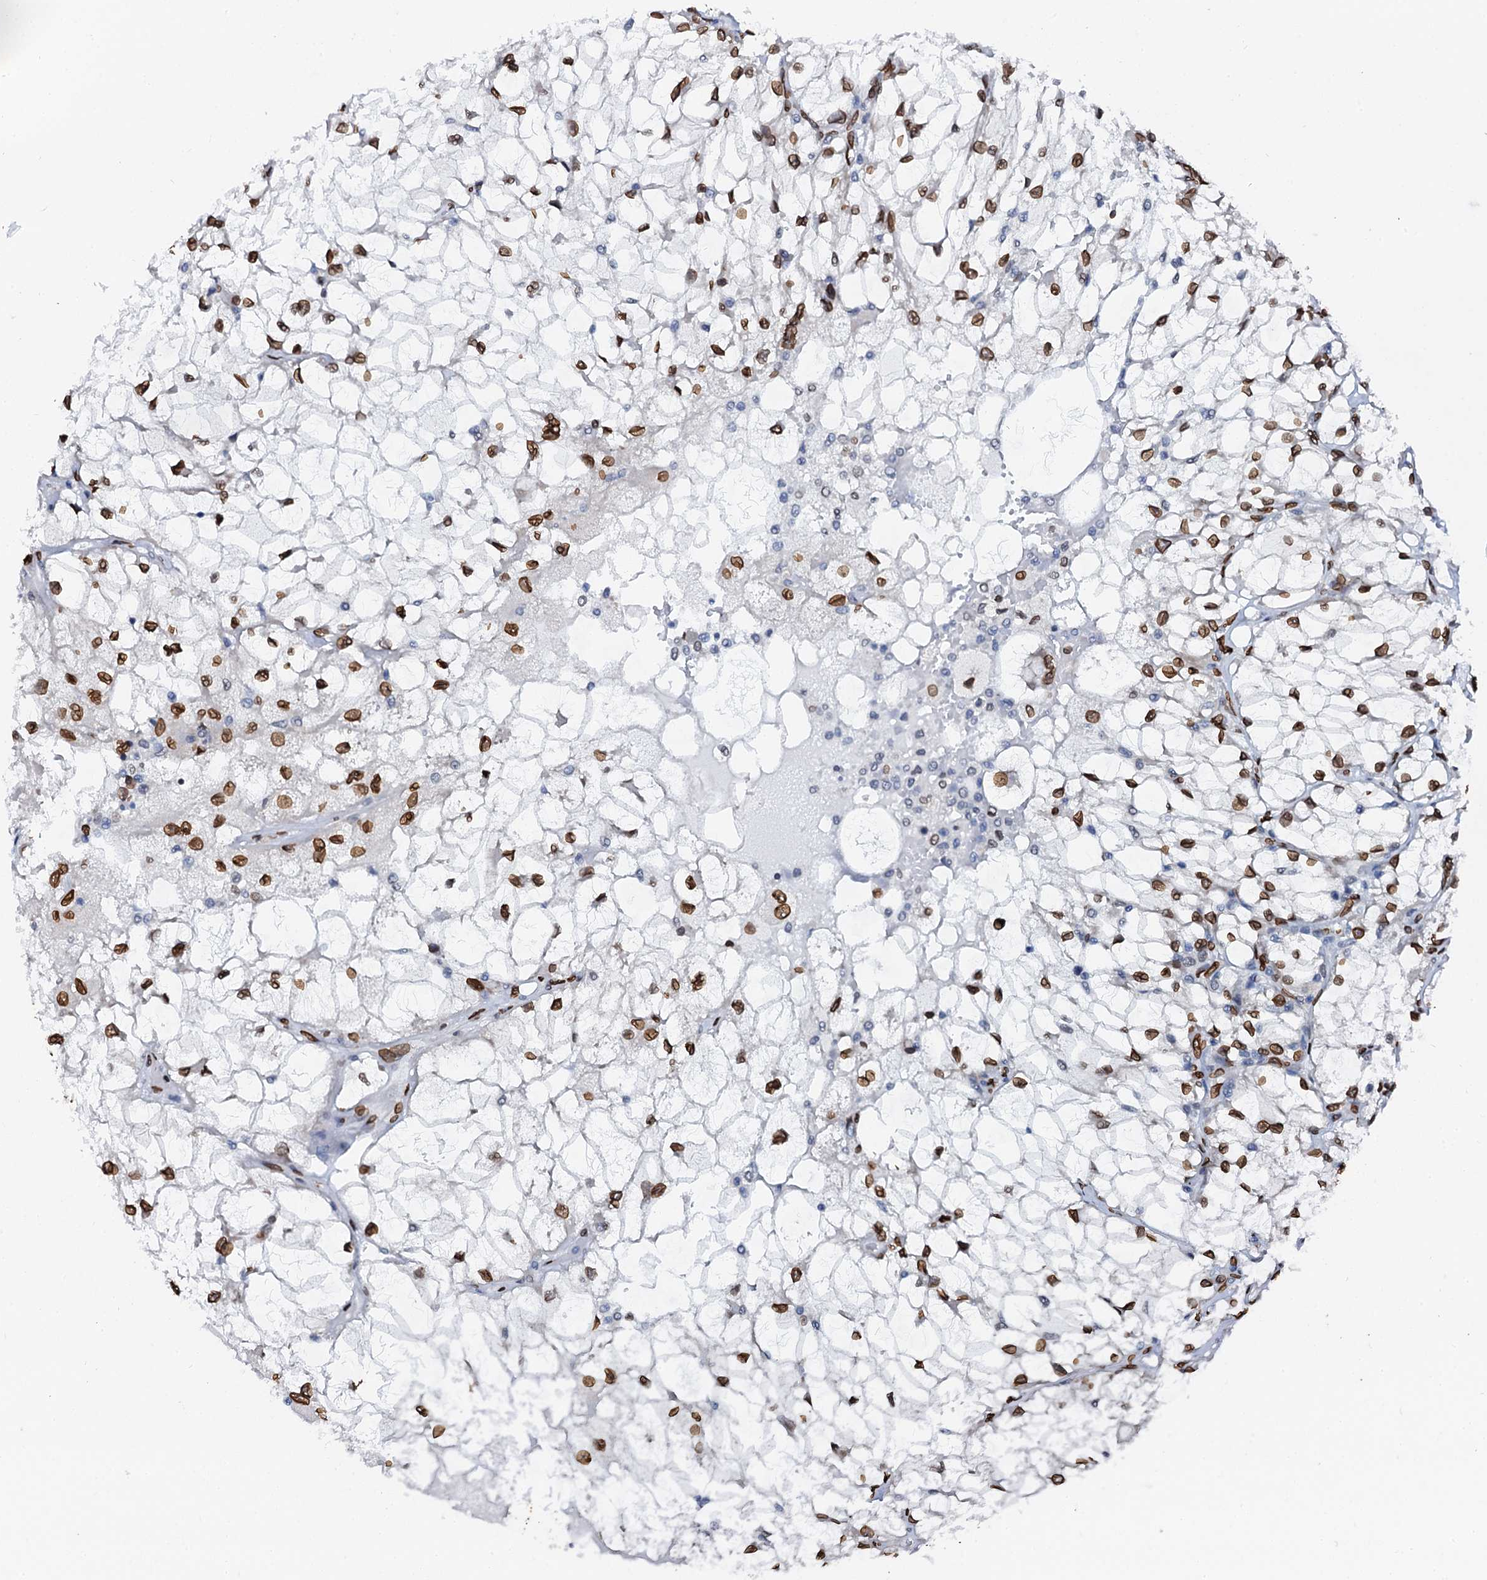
{"staining": {"intensity": "moderate", "quantity": ">75%", "location": "nuclear"}, "tissue": "renal cancer", "cell_type": "Tumor cells", "image_type": "cancer", "snomed": [{"axis": "morphology", "description": "Adenocarcinoma, NOS"}, {"axis": "topography", "description": "Kidney"}], "caption": "IHC micrograph of neoplastic tissue: human adenocarcinoma (renal) stained using IHC exhibits medium levels of moderate protein expression localized specifically in the nuclear of tumor cells, appearing as a nuclear brown color.", "gene": "KATNAL2", "patient": {"sex": "female", "age": 69}}